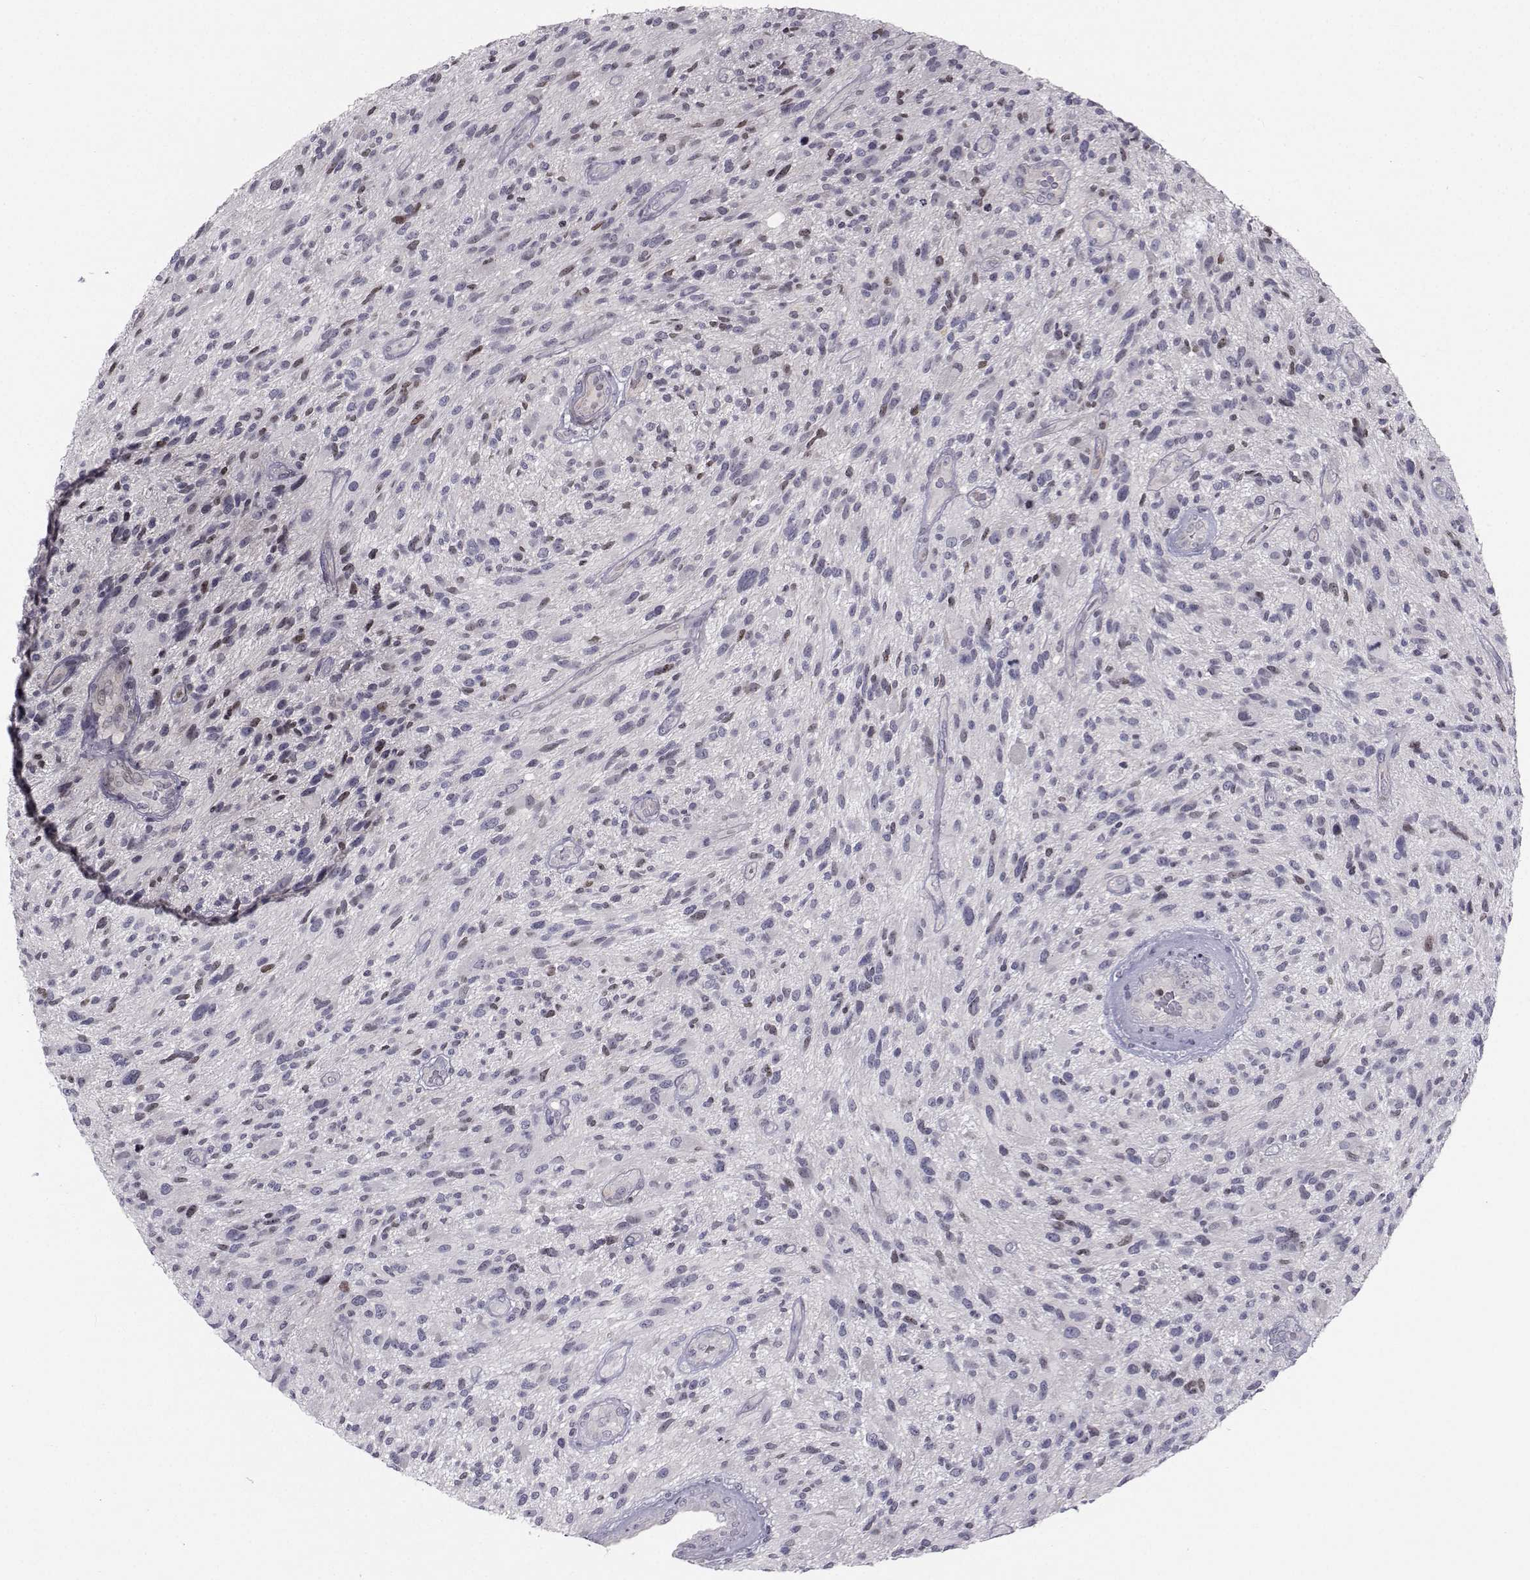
{"staining": {"intensity": "negative", "quantity": "none", "location": "none"}, "tissue": "glioma", "cell_type": "Tumor cells", "image_type": "cancer", "snomed": [{"axis": "morphology", "description": "Glioma, malignant, High grade"}, {"axis": "topography", "description": "Brain"}], "caption": "Immunohistochemistry of glioma exhibits no expression in tumor cells. Nuclei are stained in blue.", "gene": "PCP4L1", "patient": {"sex": "male", "age": 47}}